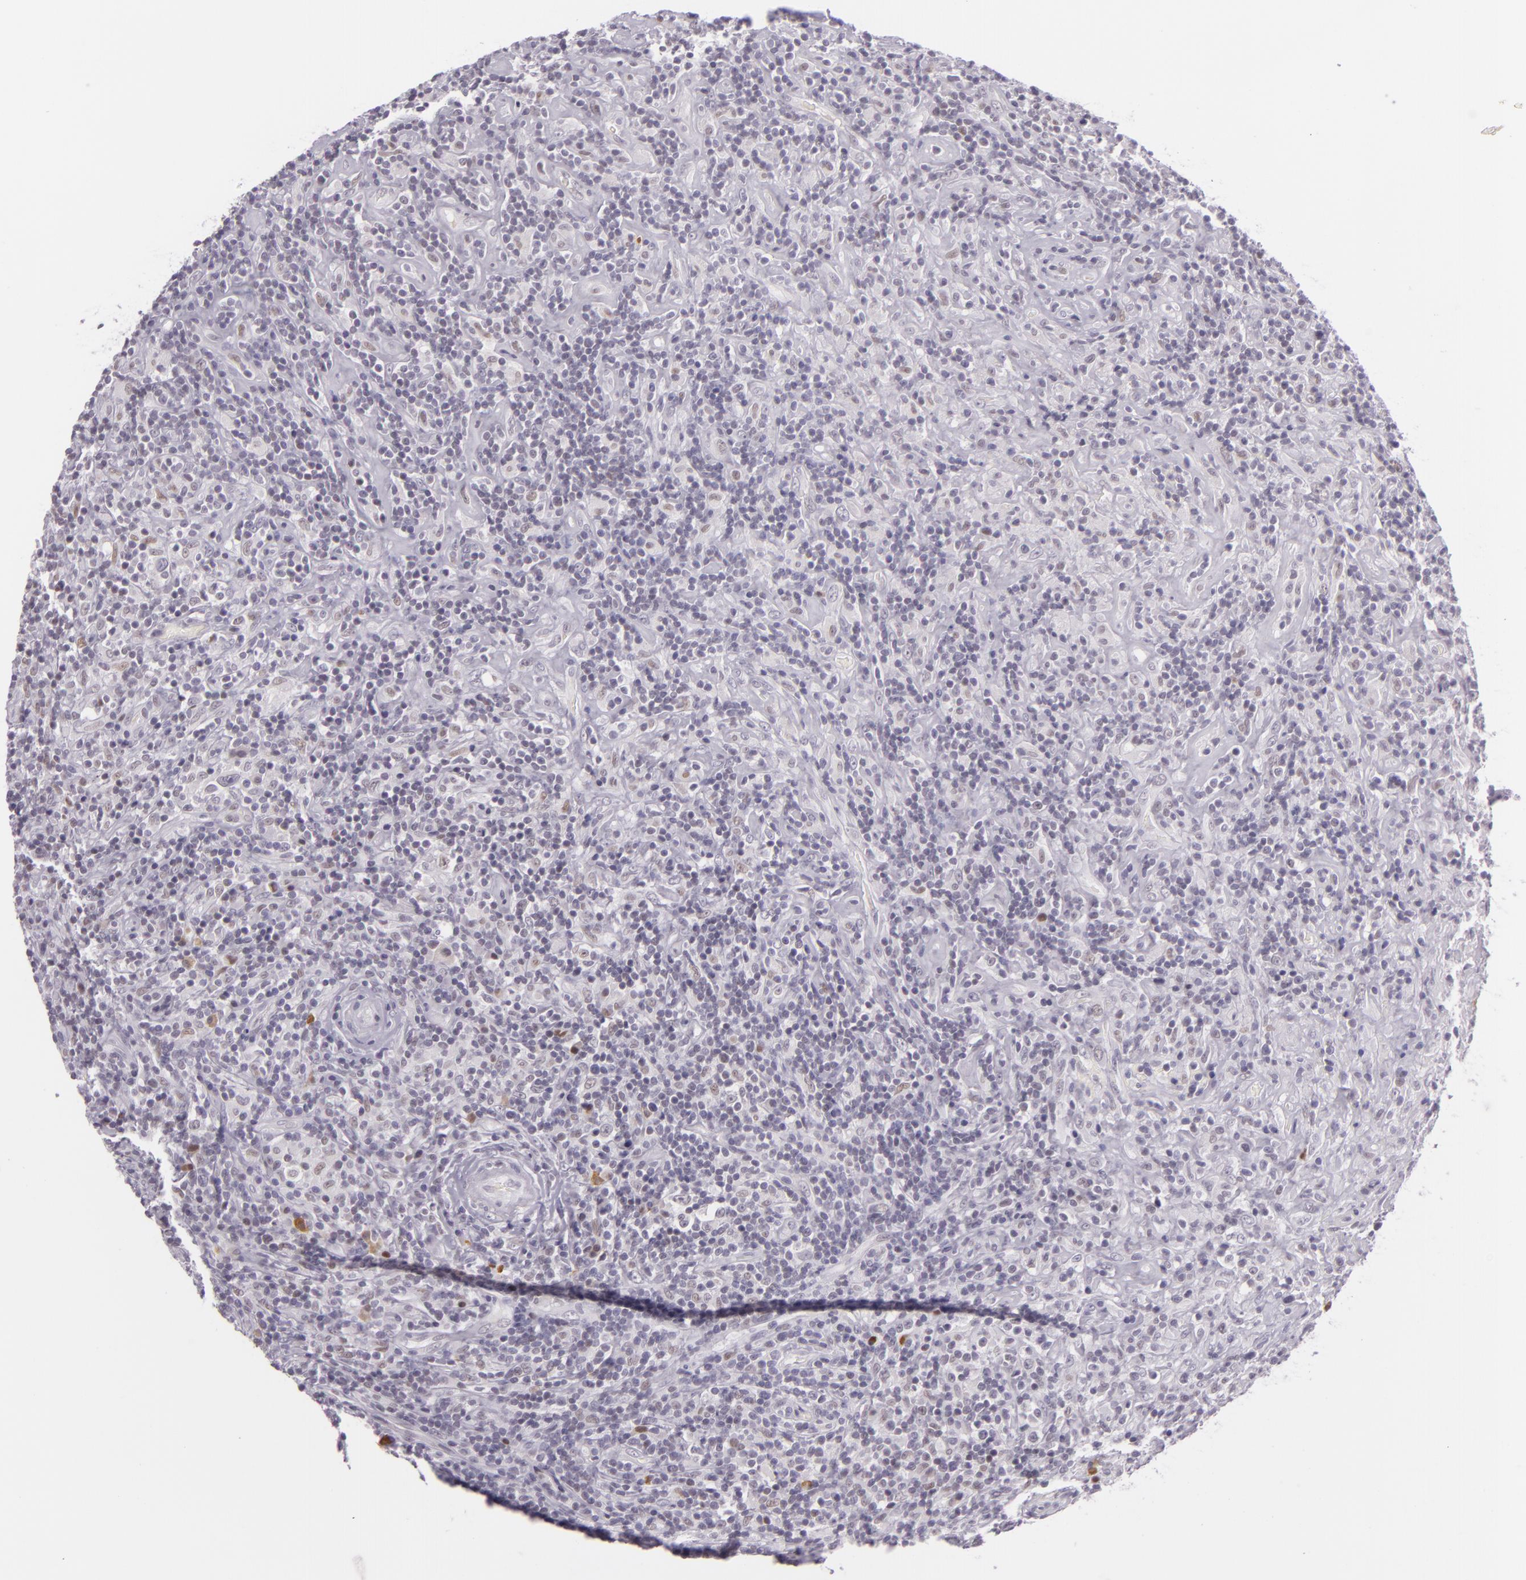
{"staining": {"intensity": "weak", "quantity": "<25%", "location": "nuclear"}, "tissue": "lymphoma", "cell_type": "Tumor cells", "image_type": "cancer", "snomed": [{"axis": "morphology", "description": "Hodgkin's disease, NOS"}, {"axis": "topography", "description": "Lymph node"}], "caption": "IHC image of neoplastic tissue: human Hodgkin's disease stained with DAB exhibits no significant protein expression in tumor cells.", "gene": "CHEK2", "patient": {"sex": "male", "age": 46}}